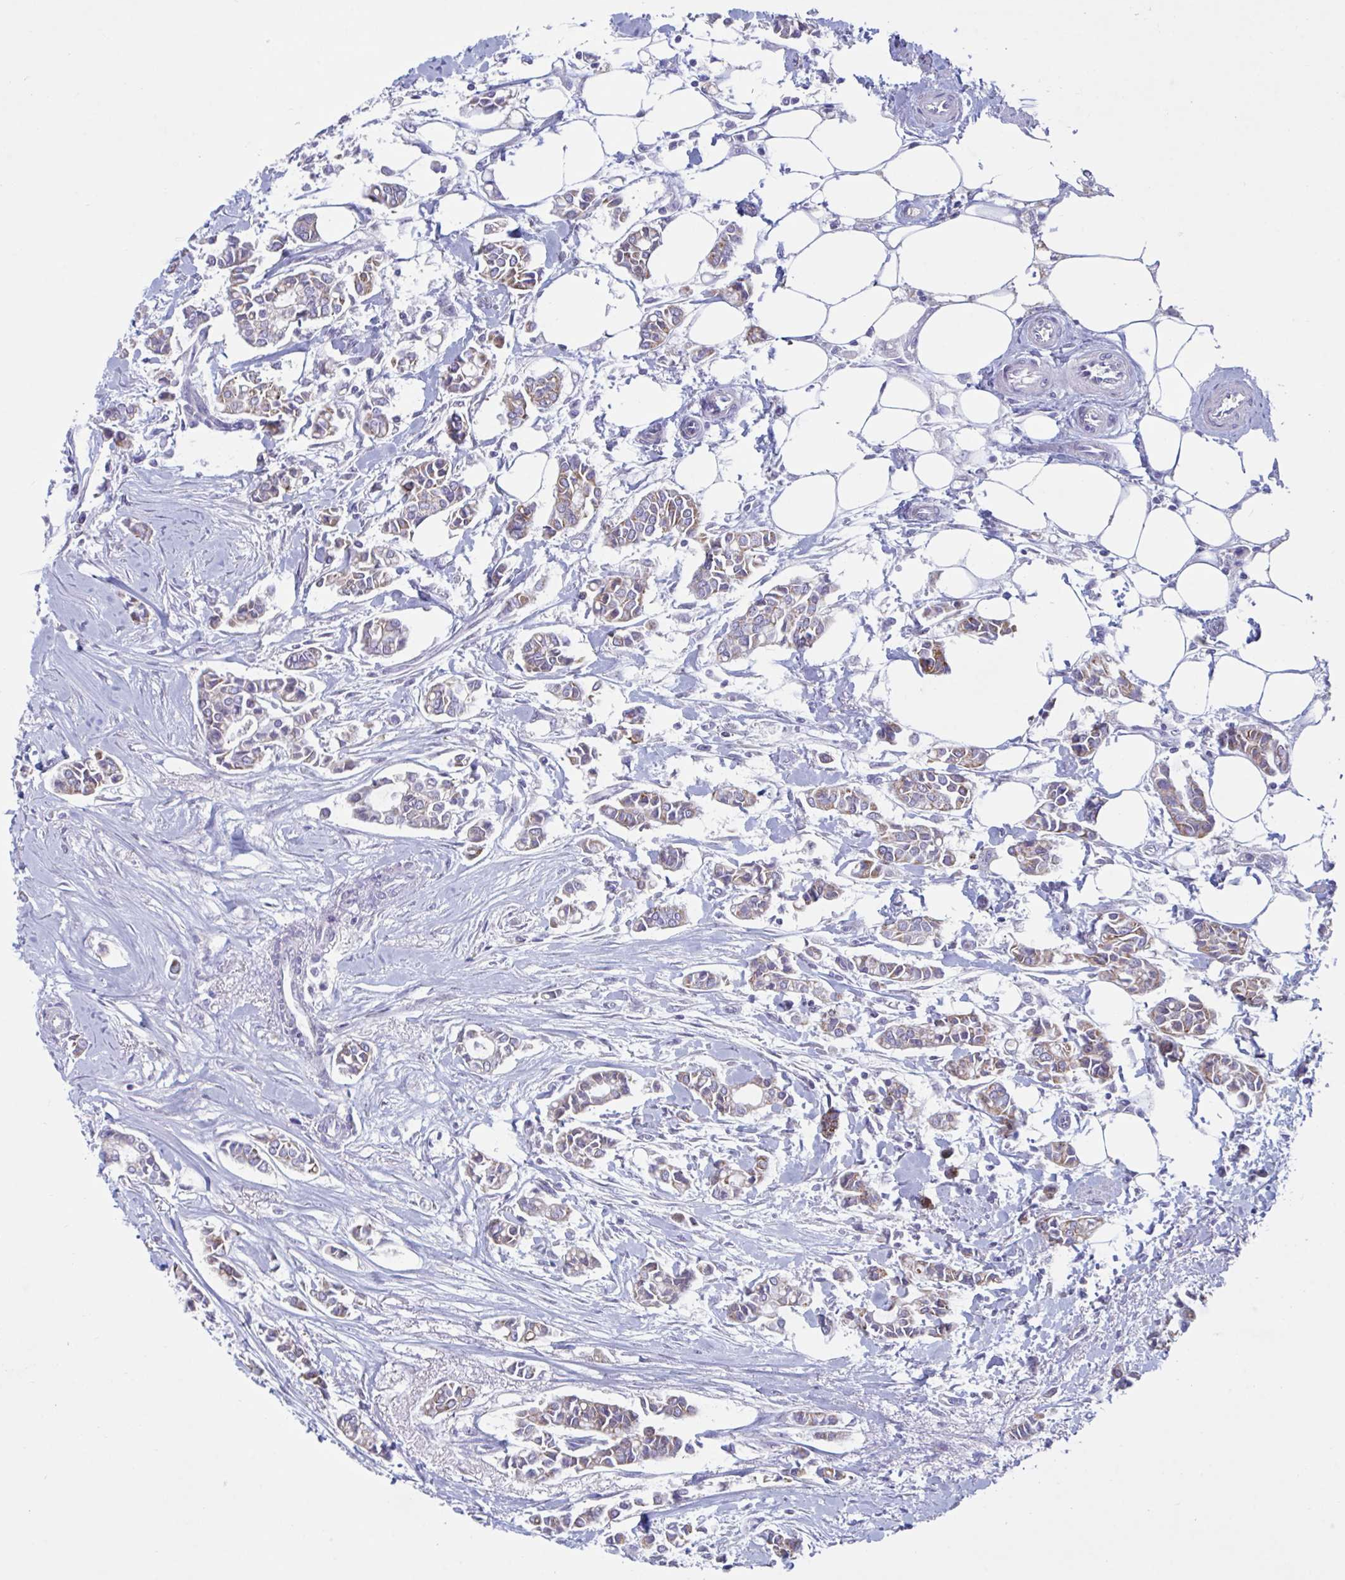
{"staining": {"intensity": "moderate", "quantity": "25%-75%", "location": "cytoplasmic/membranous"}, "tissue": "breast cancer", "cell_type": "Tumor cells", "image_type": "cancer", "snomed": [{"axis": "morphology", "description": "Duct carcinoma"}, {"axis": "topography", "description": "Breast"}], "caption": "A photomicrograph of breast cancer (infiltrating ductal carcinoma) stained for a protein displays moderate cytoplasmic/membranous brown staining in tumor cells.", "gene": "BCAT2", "patient": {"sex": "female", "age": 84}}